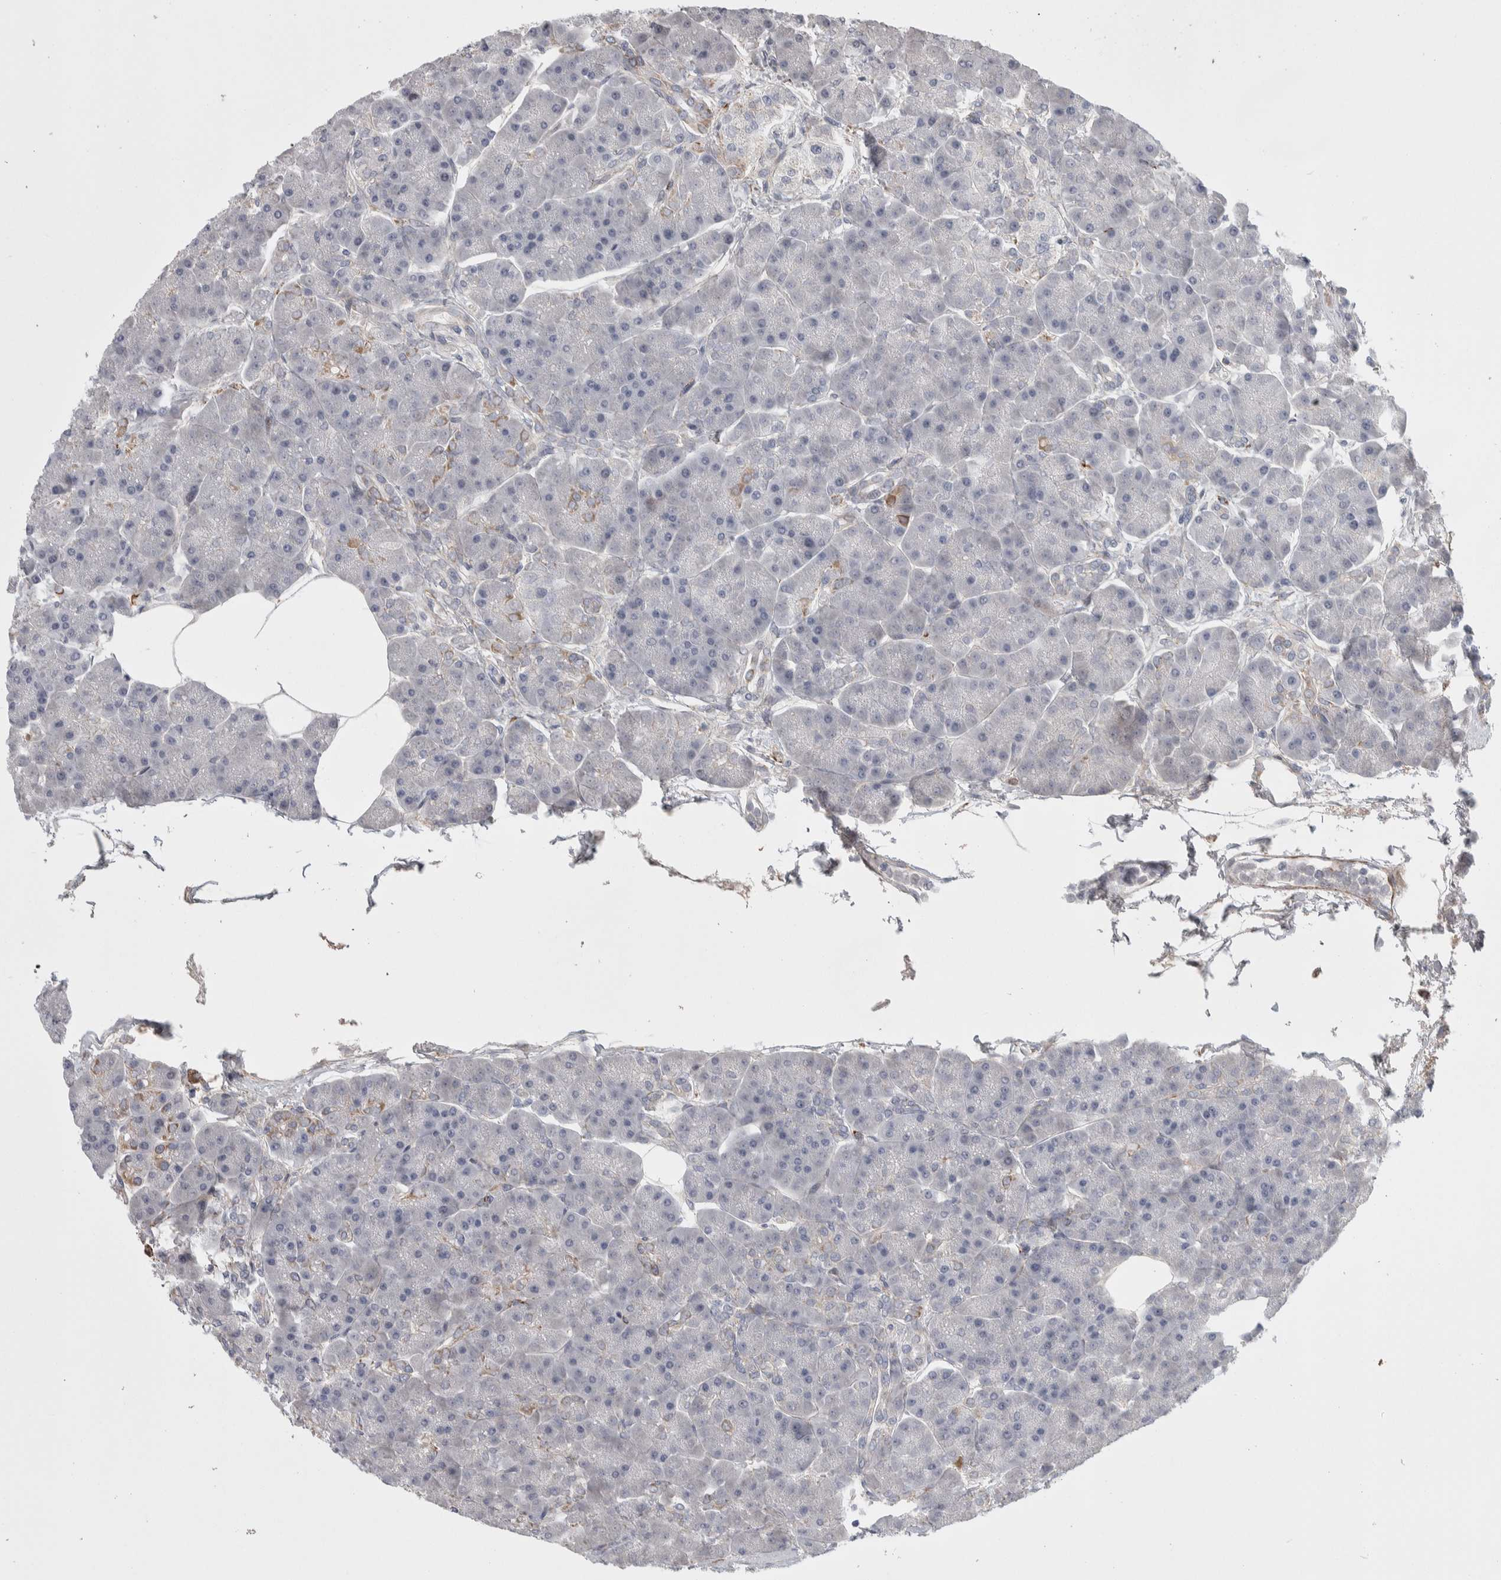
{"staining": {"intensity": "weak", "quantity": "<25%", "location": "cytoplasmic/membranous"}, "tissue": "pancreas", "cell_type": "Exocrine glandular cells", "image_type": "normal", "snomed": [{"axis": "morphology", "description": "Normal tissue, NOS"}, {"axis": "topography", "description": "Pancreas"}], "caption": "Immunohistochemistry photomicrograph of normal pancreas stained for a protein (brown), which demonstrates no expression in exocrine glandular cells.", "gene": "PSMG3", "patient": {"sex": "female", "age": 70}}